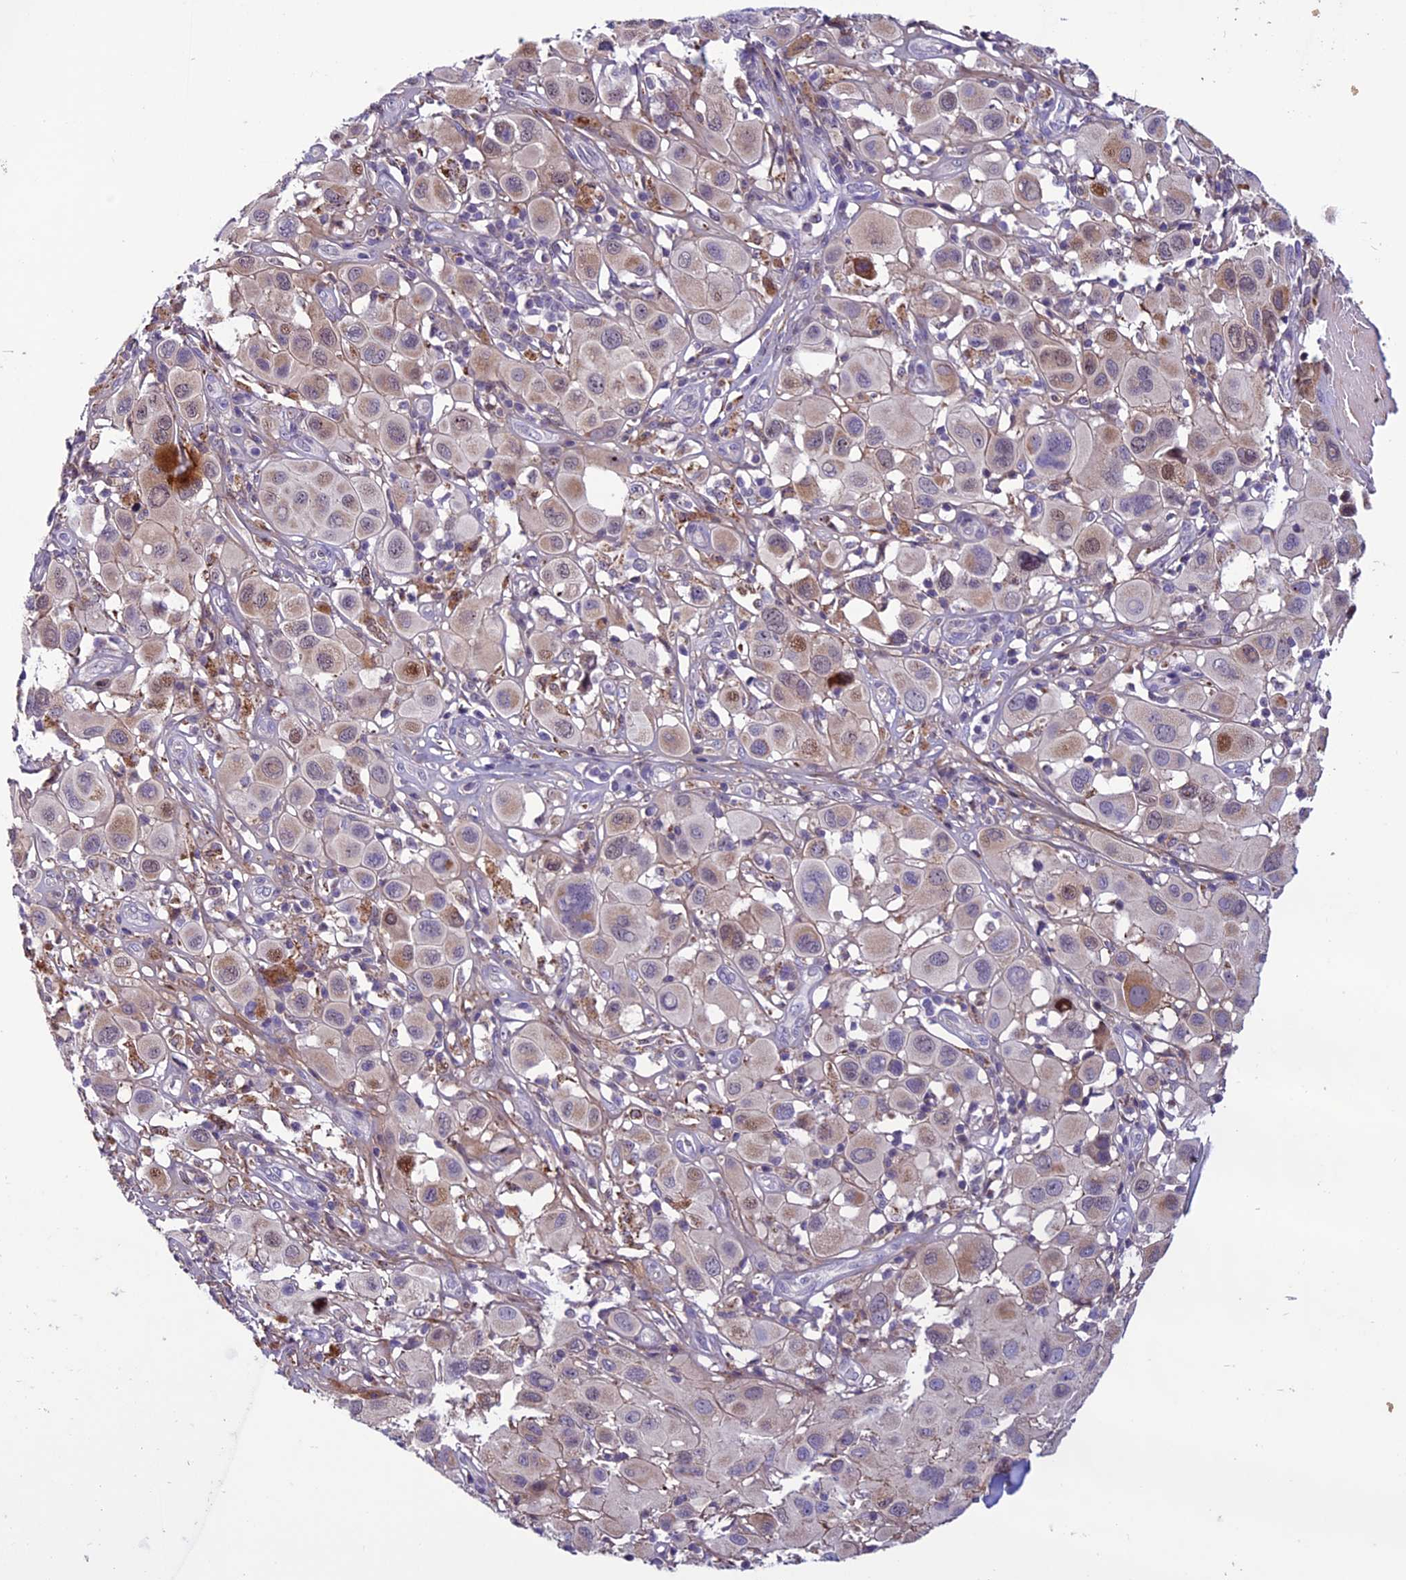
{"staining": {"intensity": "moderate", "quantity": "<25%", "location": "cytoplasmic/membranous,nuclear"}, "tissue": "melanoma", "cell_type": "Tumor cells", "image_type": "cancer", "snomed": [{"axis": "morphology", "description": "Malignant melanoma, Metastatic site"}, {"axis": "topography", "description": "Skin"}], "caption": "Brown immunohistochemical staining in melanoma displays moderate cytoplasmic/membranous and nuclear positivity in about <25% of tumor cells.", "gene": "MIEF2", "patient": {"sex": "male", "age": 41}}